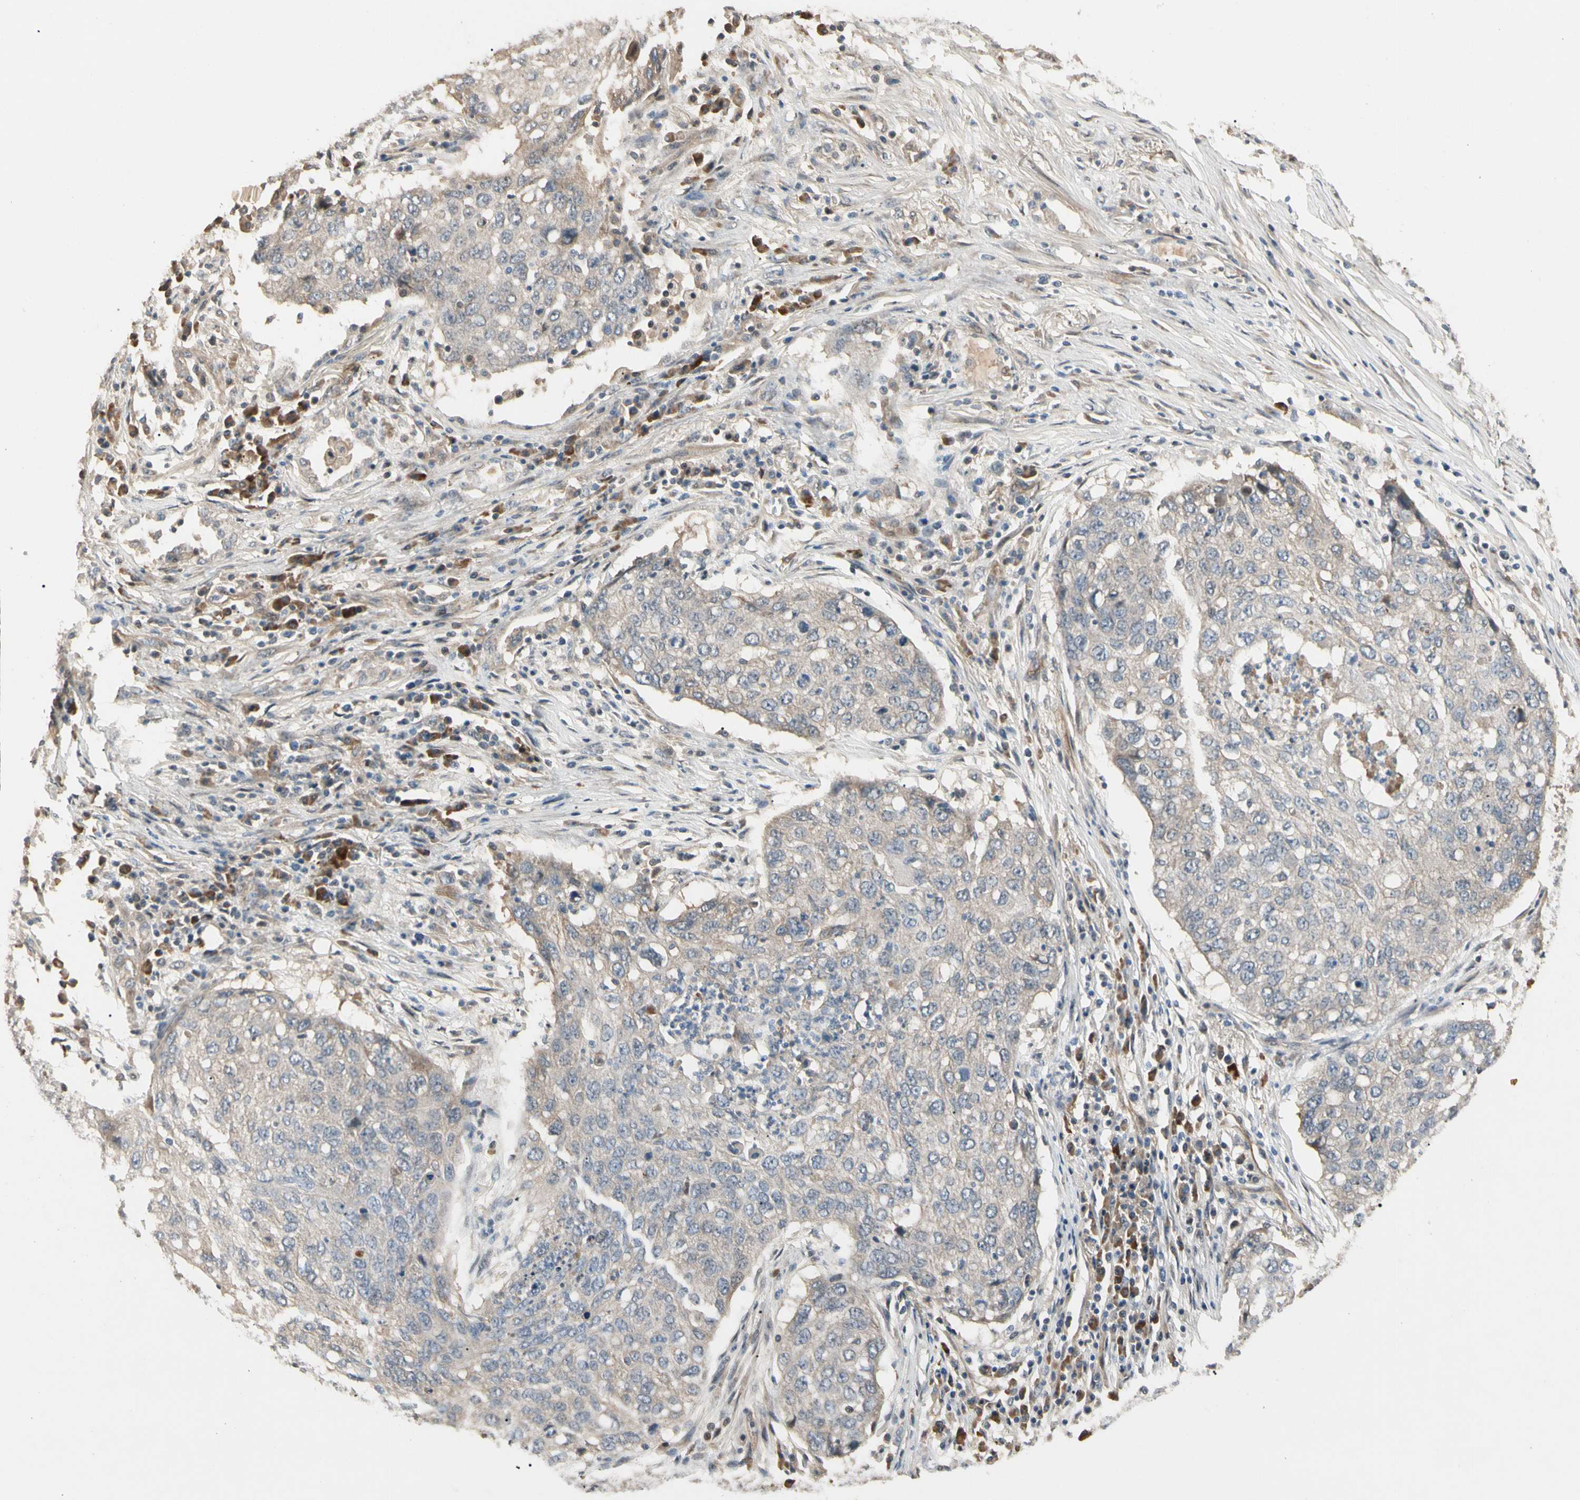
{"staining": {"intensity": "weak", "quantity": "25%-75%", "location": "cytoplasmic/membranous"}, "tissue": "lung cancer", "cell_type": "Tumor cells", "image_type": "cancer", "snomed": [{"axis": "morphology", "description": "Squamous cell carcinoma, NOS"}, {"axis": "topography", "description": "Lung"}], "caption": "A histopathology image showing weak cytoplasmic/membranous expression in about 25%-75% of tumor cells in squamous cell carcinoma (lung), as visualized by brown immunohistochemical staining.", "gene": "ATG4C", "patient": {"sex": "female", "age": 63}}